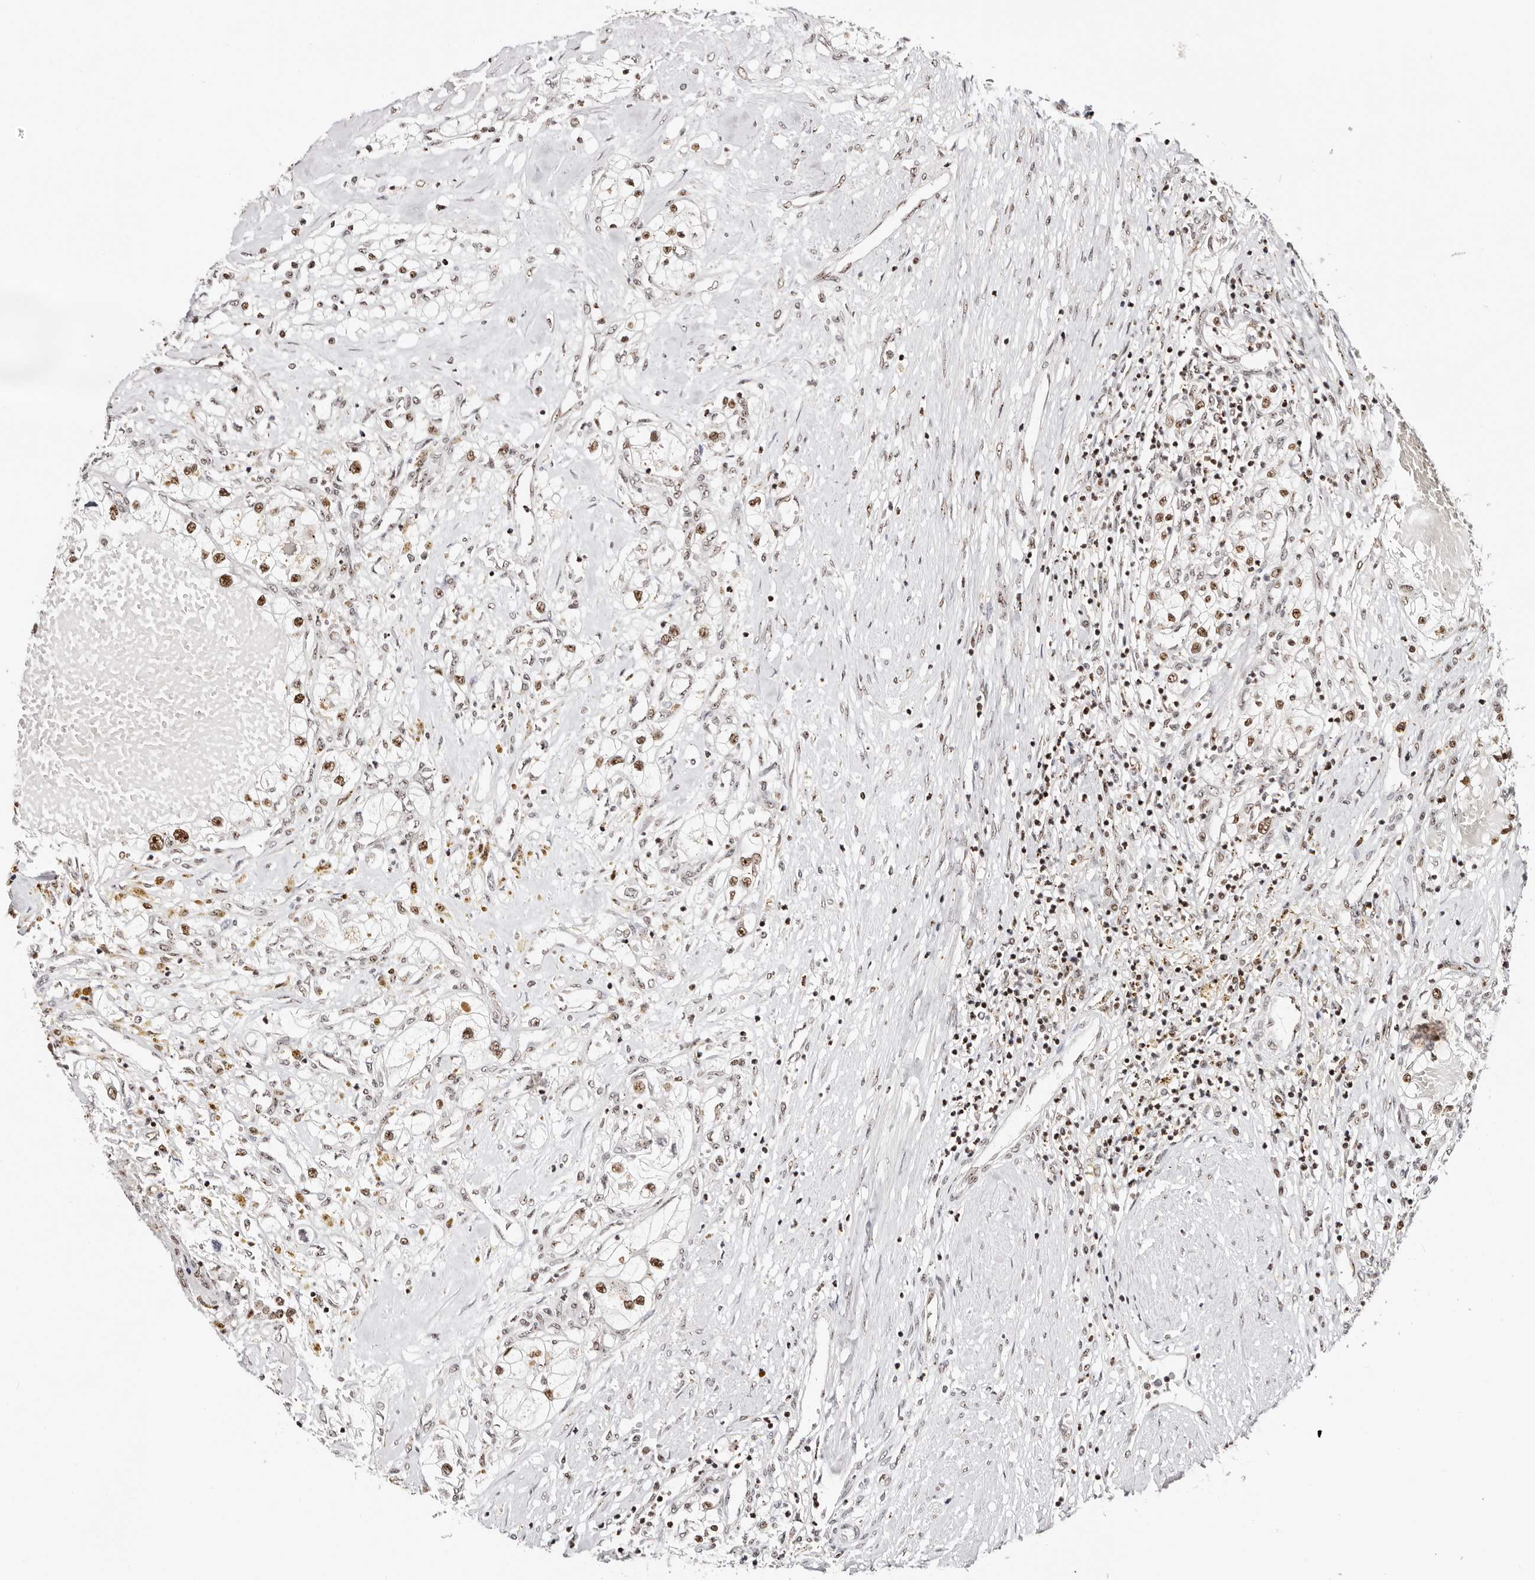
{"staining": {"intensity": "strong", "quantity": "25%-75%", "location": "nuclear"}, "tissue": "renal cancer", "cell_type": "Tumor cells", "image_type": "cancer", "snomed": [{"axis": "morphology", "description": "Normal tissue, NOS"}, {"axis": "morphology", "description": "Adenocarcinoma, NOS"}, {"axis": "topography", "description": "Kidney"}], "caption": "Protein expression analysis of human renal adenocarcinoma reveals strong nuclear staining in approximately 25%-75% of tumor cells.", "gene": "IQGAP3", "patient": {"sex": "male", "age": 68}}